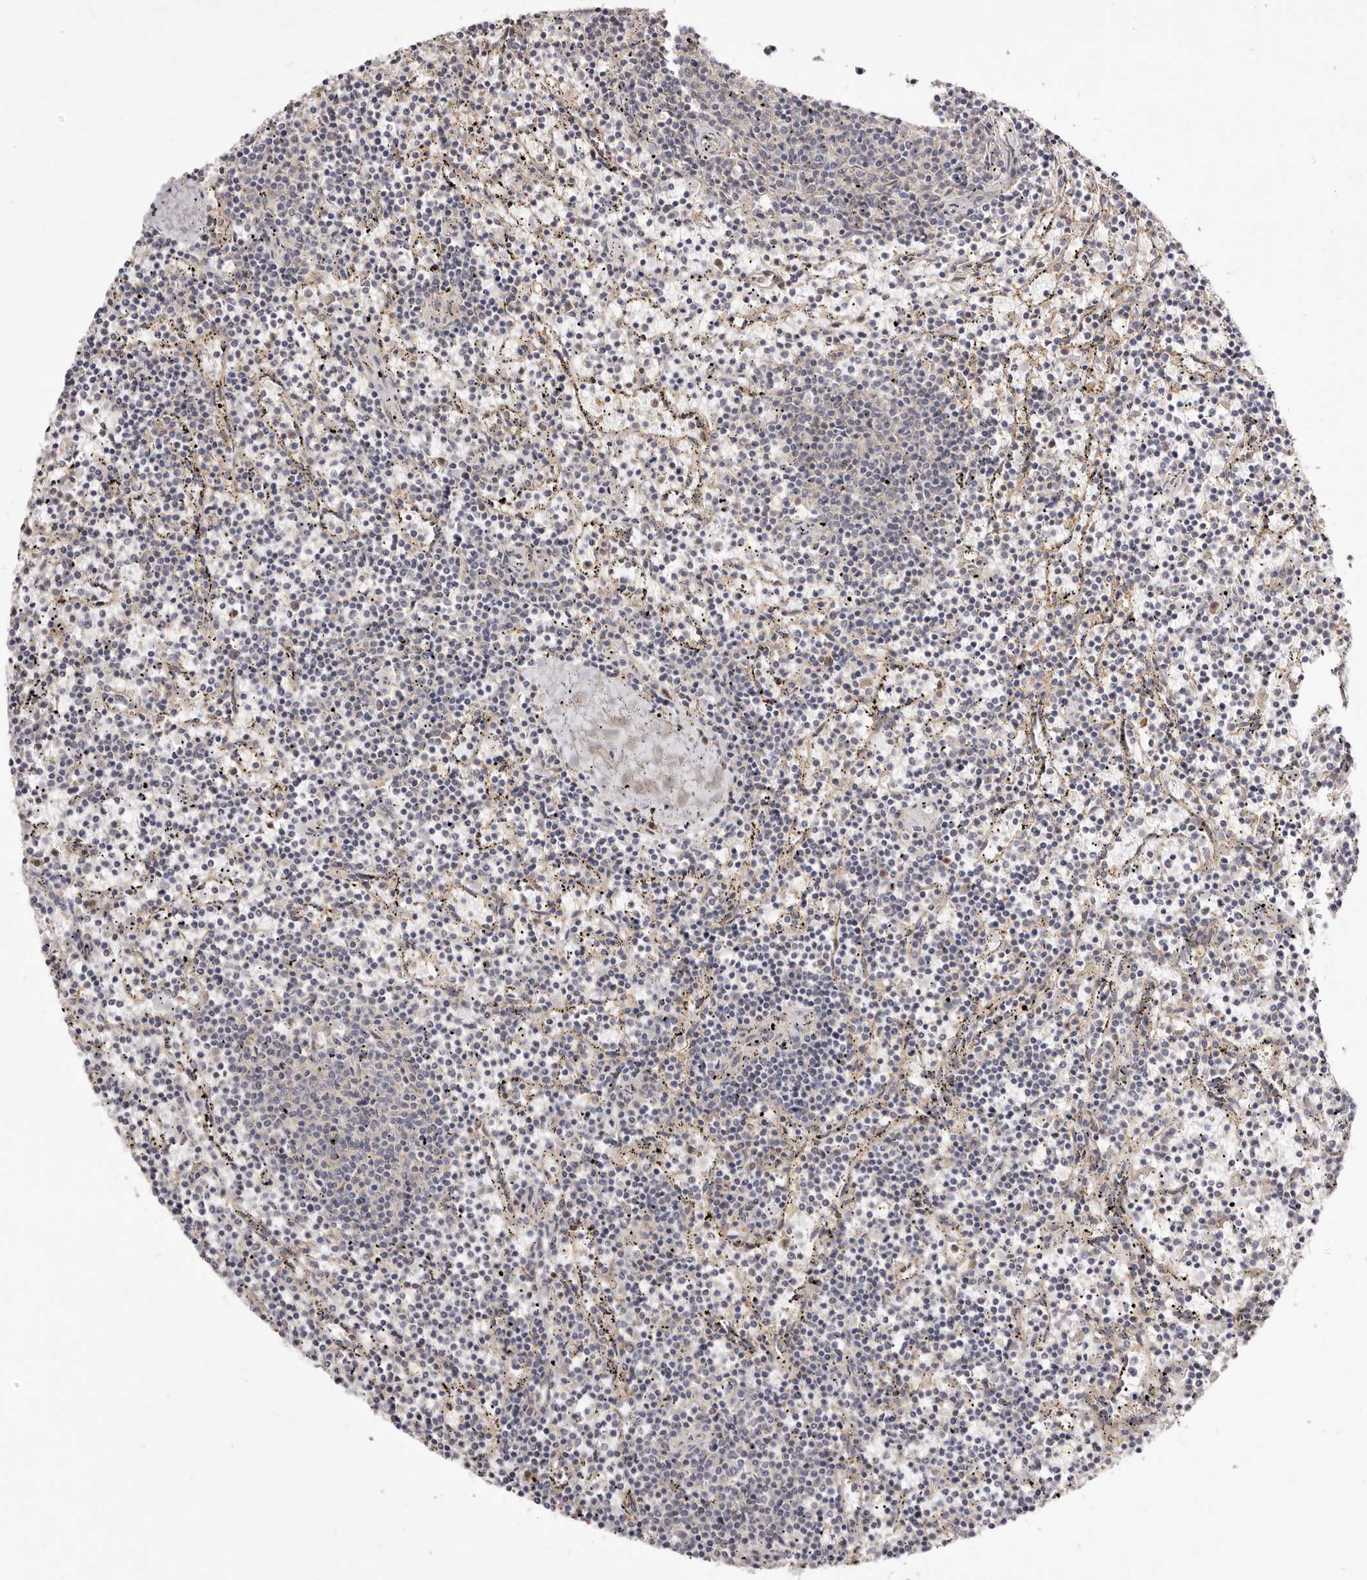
{"staining": {"intensity": "negative", "quantity": "none", "location": "none"}, "tissue": "lymphoma", "cell_type": "Tumor cells", "image_type": "cancer", "snomed": [{"axis": "morphology", "description": "Malignant lymphoma, non-Hodgkin's type, Low grade"}, {"axis": "topography", "description": "Spleen"}], "caption": "A high-resolution micrograph shows immunohistochemistry staining of lymphoma, which reveals no significant expression in tumor cells.", "gene": "ADAMTS9", "patient": {"sex": "female", "age": 50}}